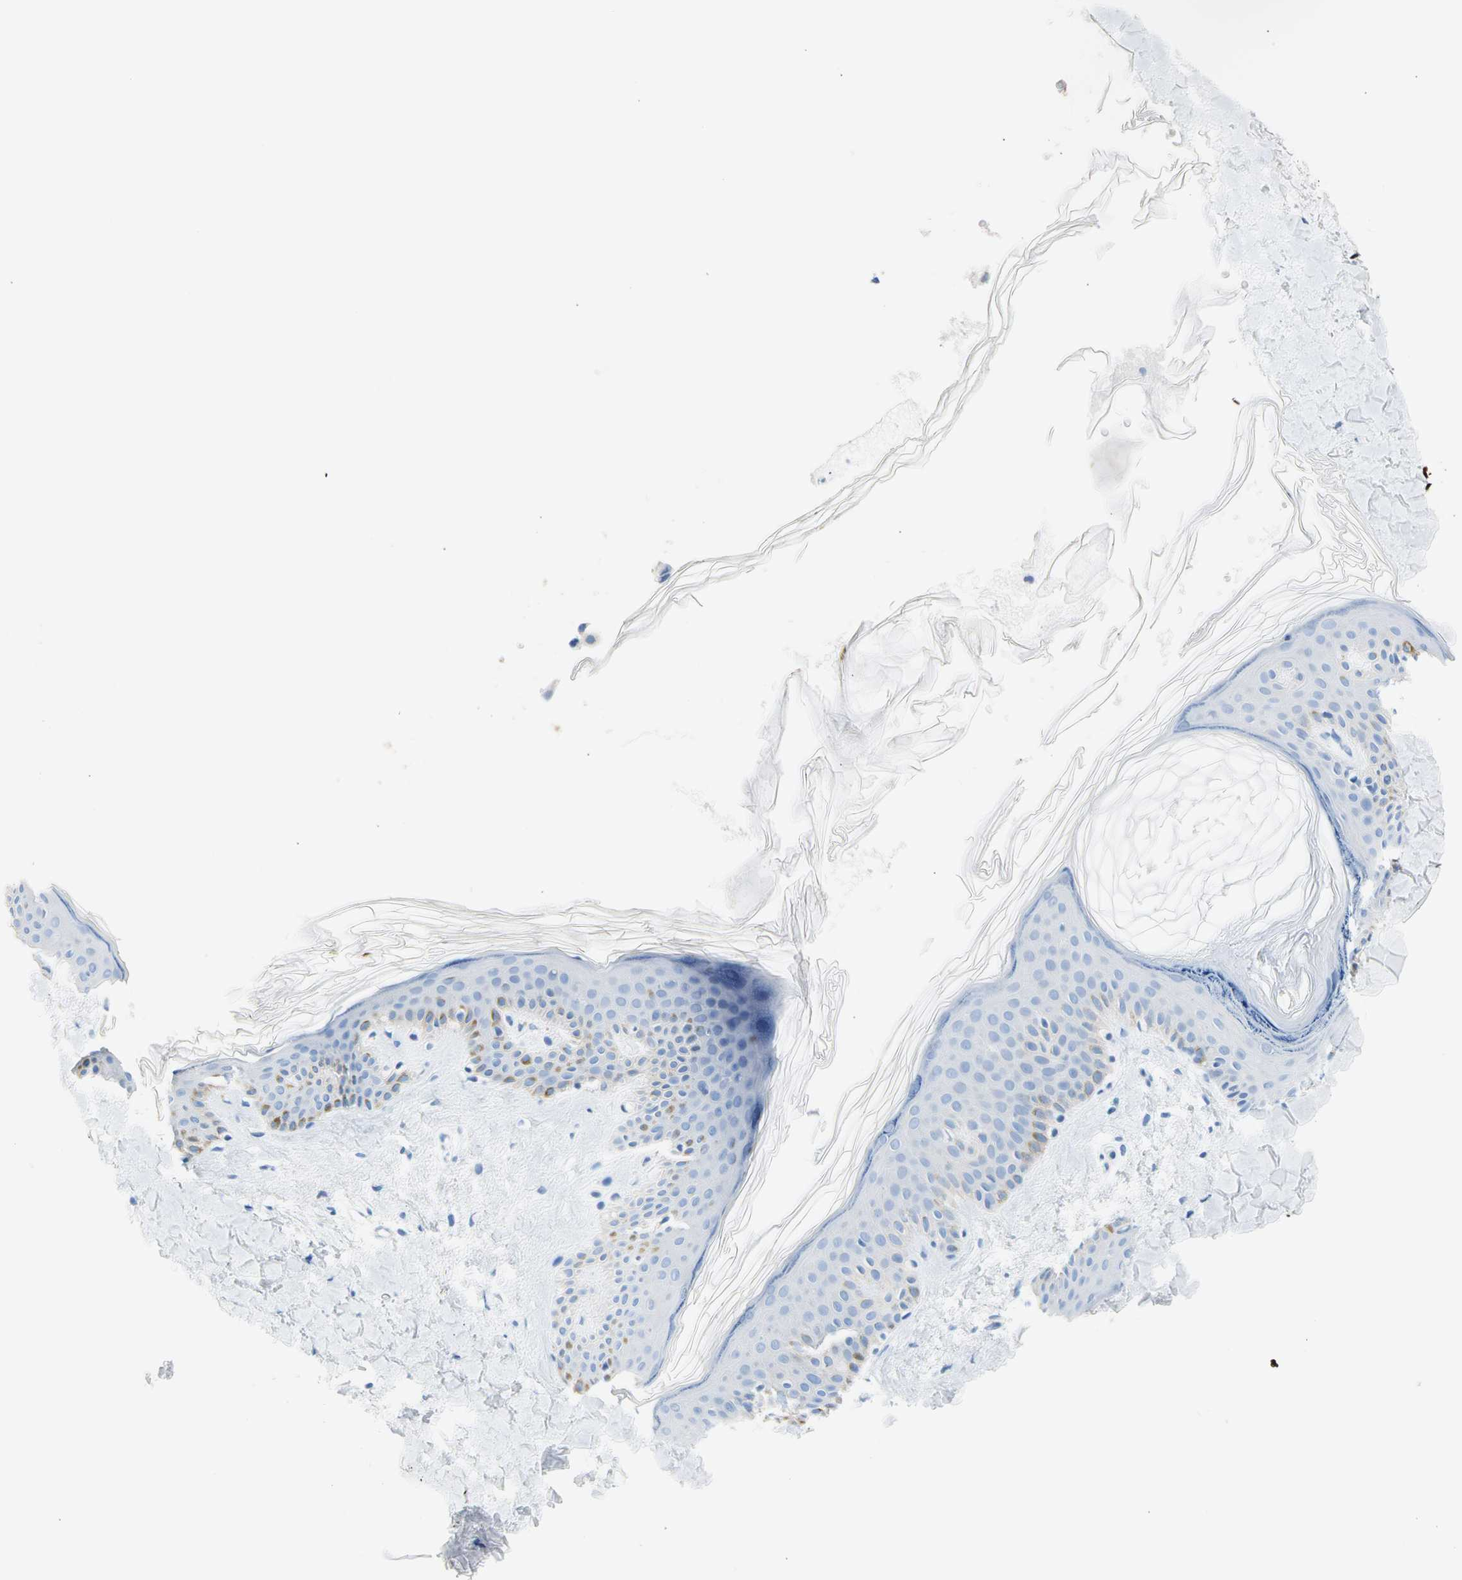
{"staining": {"intensity": "negative", "quantity": "none", "location": "none"}, "tissue": "skin", "cell_type": "Fibroblasts", "image_type": "normal", "snomed": [{"axis": "morphology", "description": "Normal tissue, NOS"}, {"axis": "topography", "description": "Skin"}], "caption": "Fibroblasts show no significant expression in benign skin.", "gene": "CEL", "patient": {"sex": "male", "age": 67}}